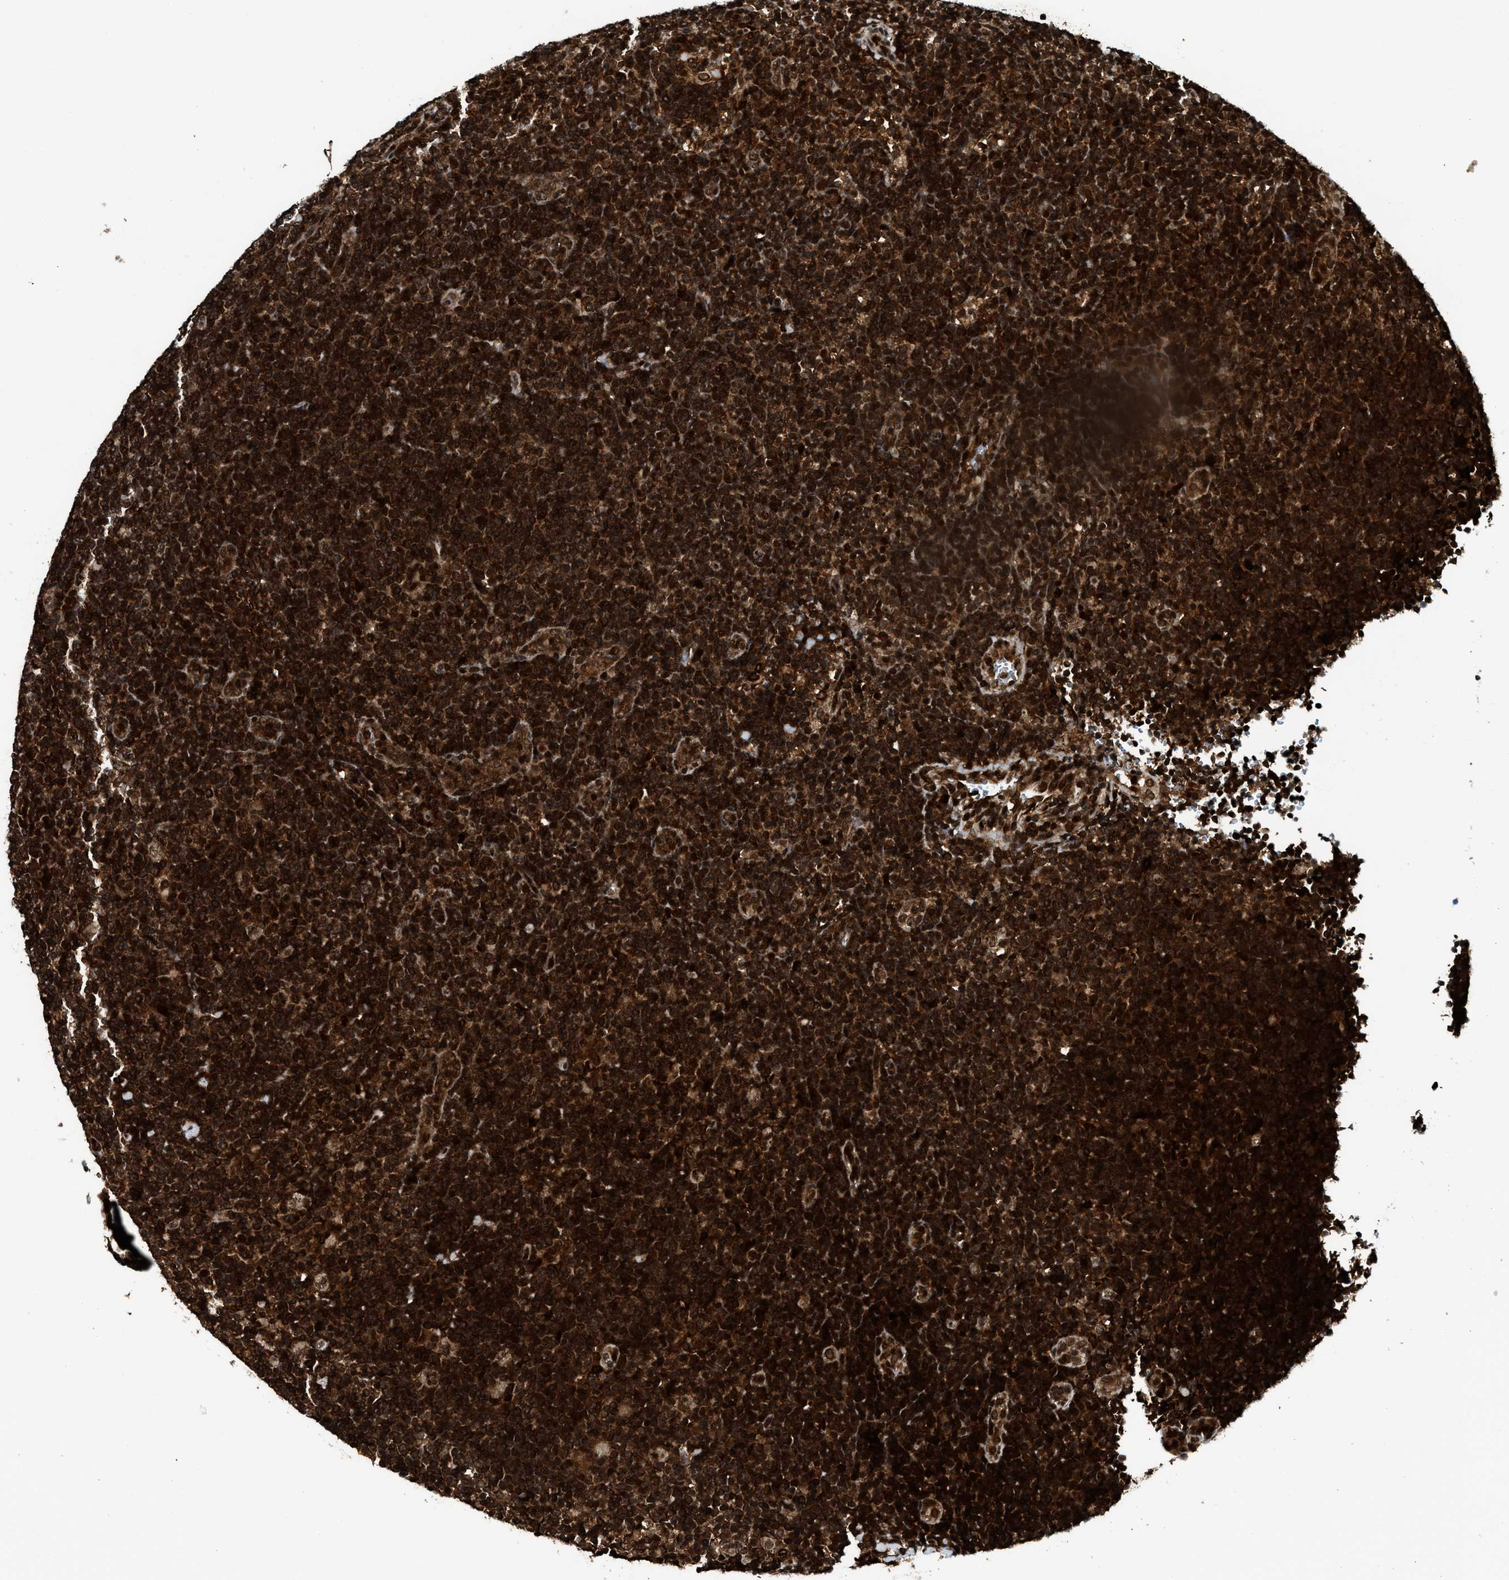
{"staining": {"intensity": "strong", "quantity": ">75%", "location": "cytoplasmic/membranous,nuclear"}, "tissue": "lymphoma", "cell_type": "Tumor cells", "image_type": "cancer", "snomed": [{"axis": "morphology", "description": "Hodgkin's disease, NOS"}, {"axis": "topography", "description": "Lymph node"}], "caption": "Tumor cells display strong cytoplasmic/membranous and nuclear expression in approximately >75% of cells in lymphoma.", "gene": "MDM2", "patient": {"sex": "female", "age": 57}}